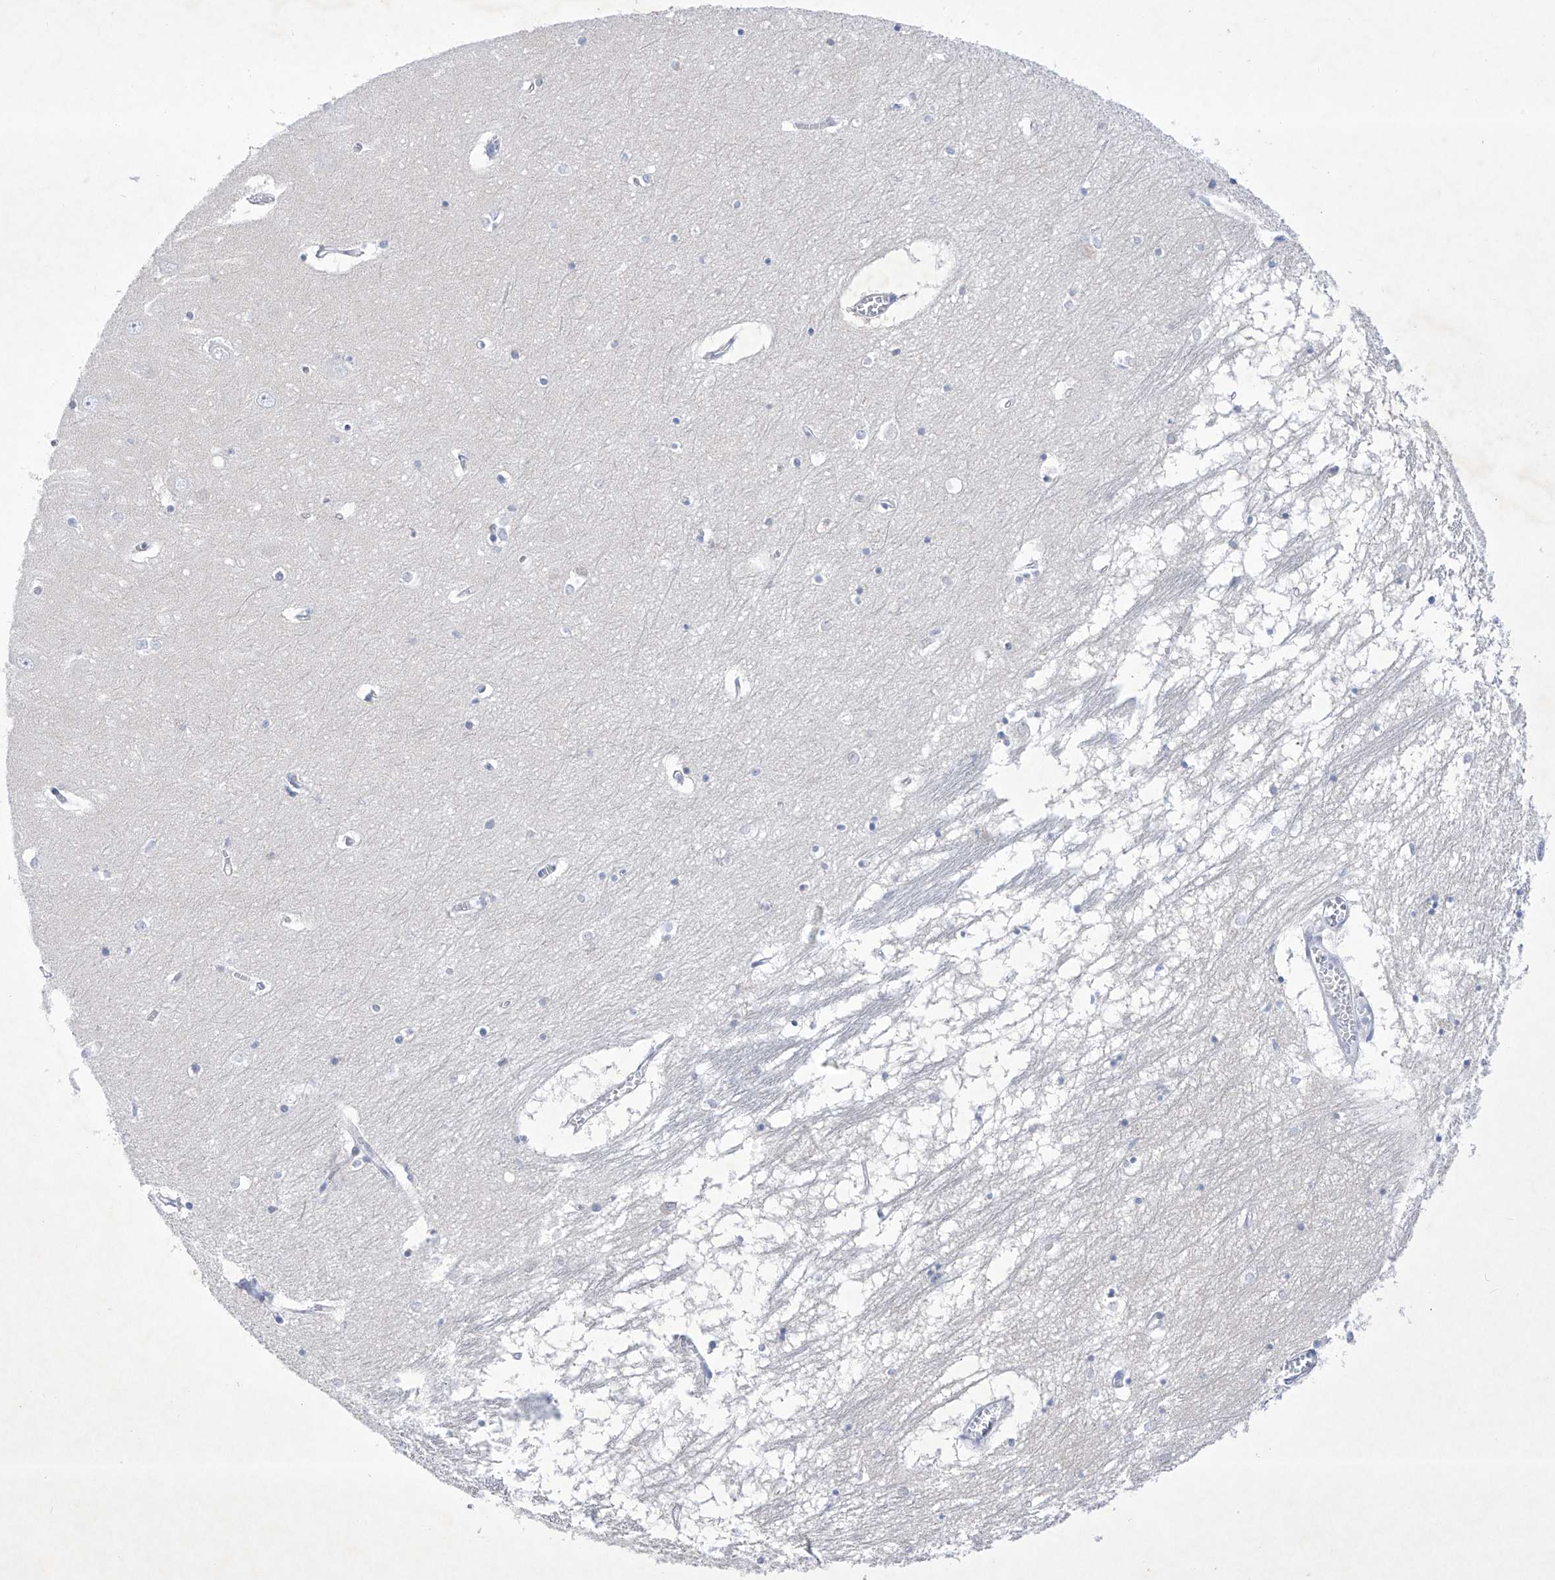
{"staining": {"intensity": "negative", "quantity": "none", "location": "none"}, "tissue": "hippocampus", "cell_type": "Glial cells", "image_type": "normal", "snomed": [{"axis": "morphology", "description": "Normal tissue, NOS"}, {"axis": "topography", "description": "Hippocampus"}], "caption": "The histopathology image exhibits no significant expression in glial cells of hippocampus. The staining is performed using DAB (3,3'-diaminobenzidine) brown chromogen with nuclei counter-stained in using hematoxylin.", "gene": "C1orf87", "patient": {"sex": "male", "age": 70}}